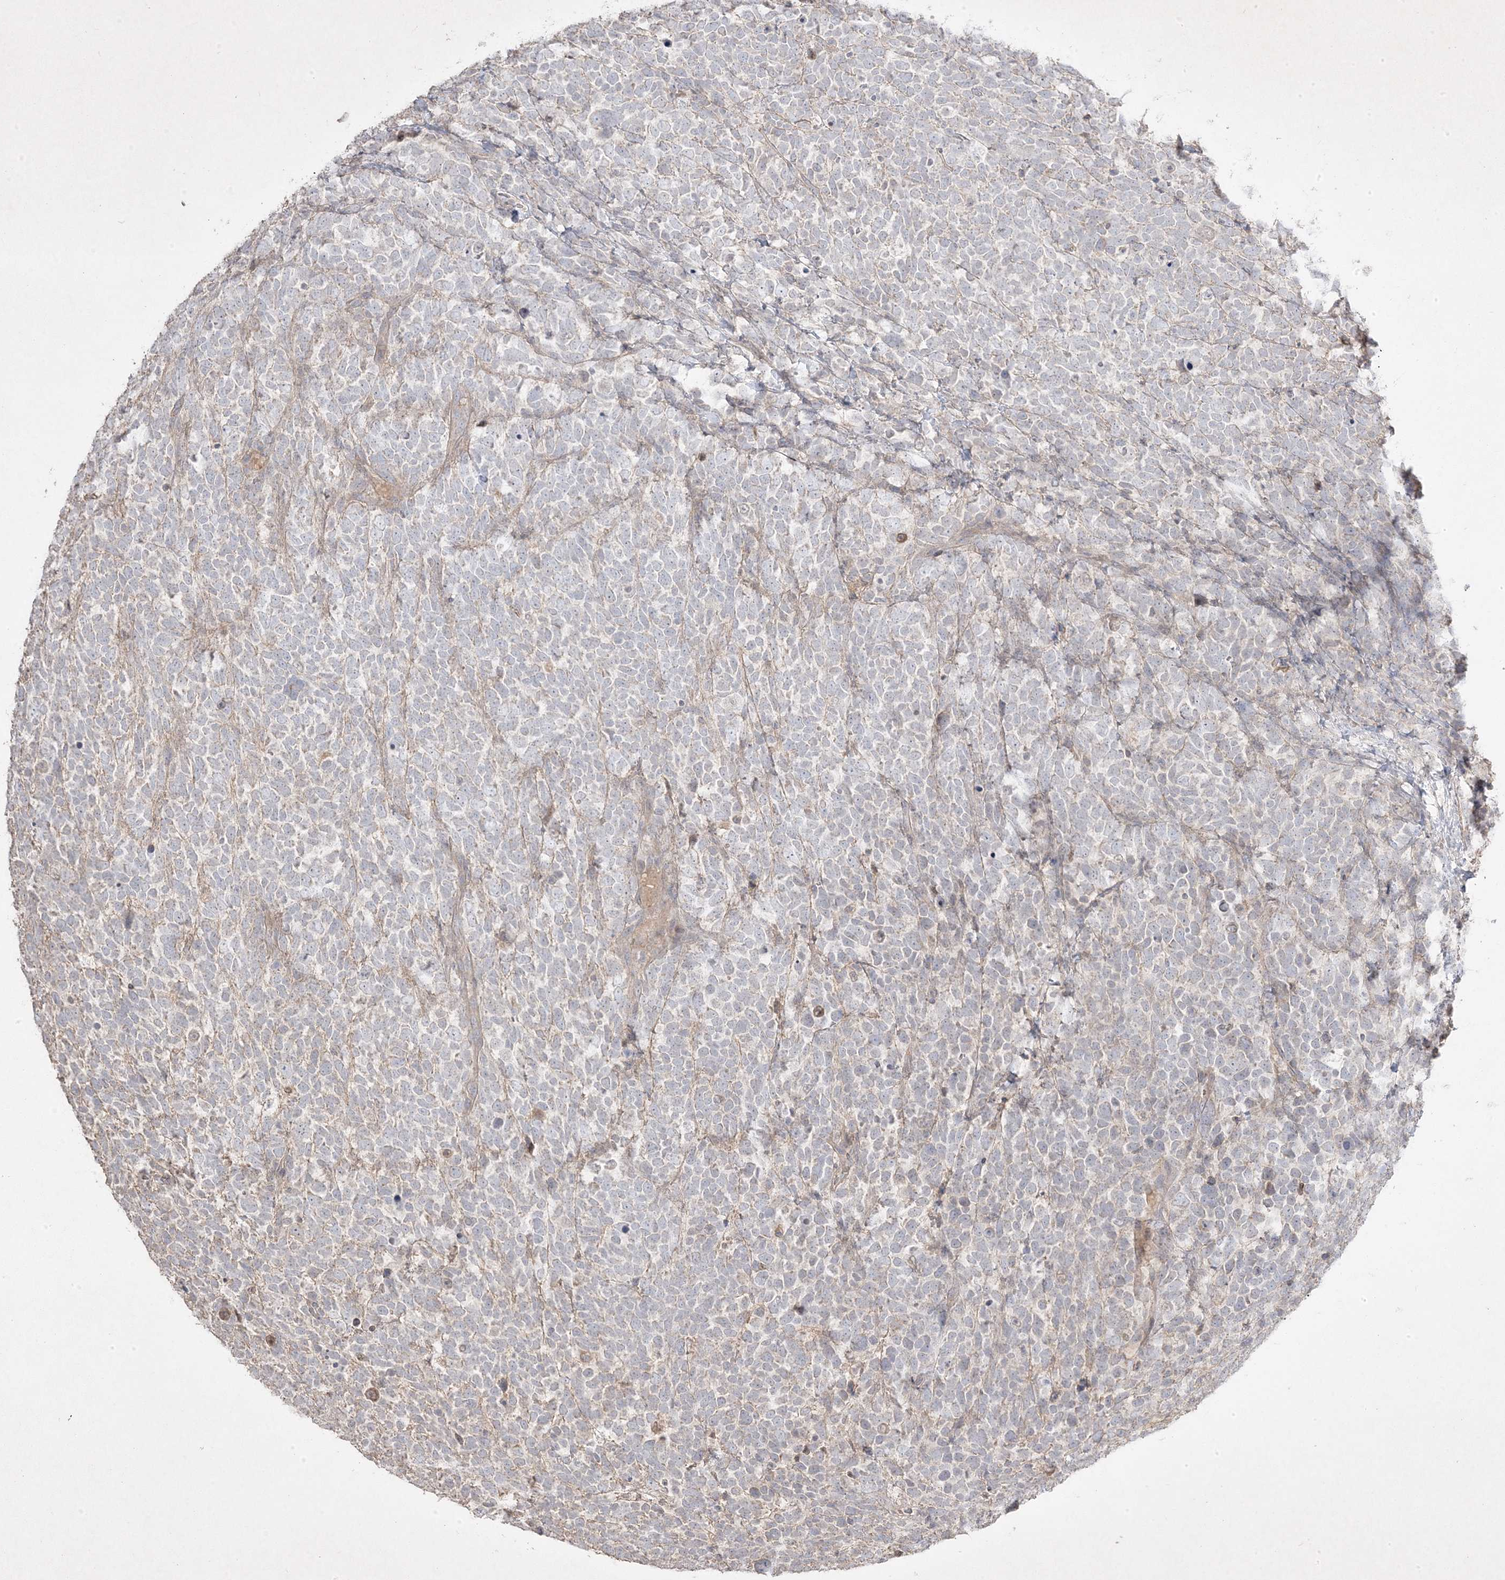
{"staining": {"intensity": "negative", "quantity": "none", "location": "none"}, "tissue": "urothelial cancer", "cell_type": "Tumor cells", "image_type": "cancer", "snomed": [{"axis": "morphology", "description": "Urothelial carcinoma, High grade"}, {"axis": "topography", "description": "Urinary bladder"}], "caption": "High magnification brightfield microscopy of high-grade urothelial carcinoma stained with DAB (3,3'-diaminobenzidine) (brown) and counterstained with hematoxylin (blue): tumor cells show no significant staining.", "gene": "RGL4", "patient": {"sex": "female", "age": 82}}